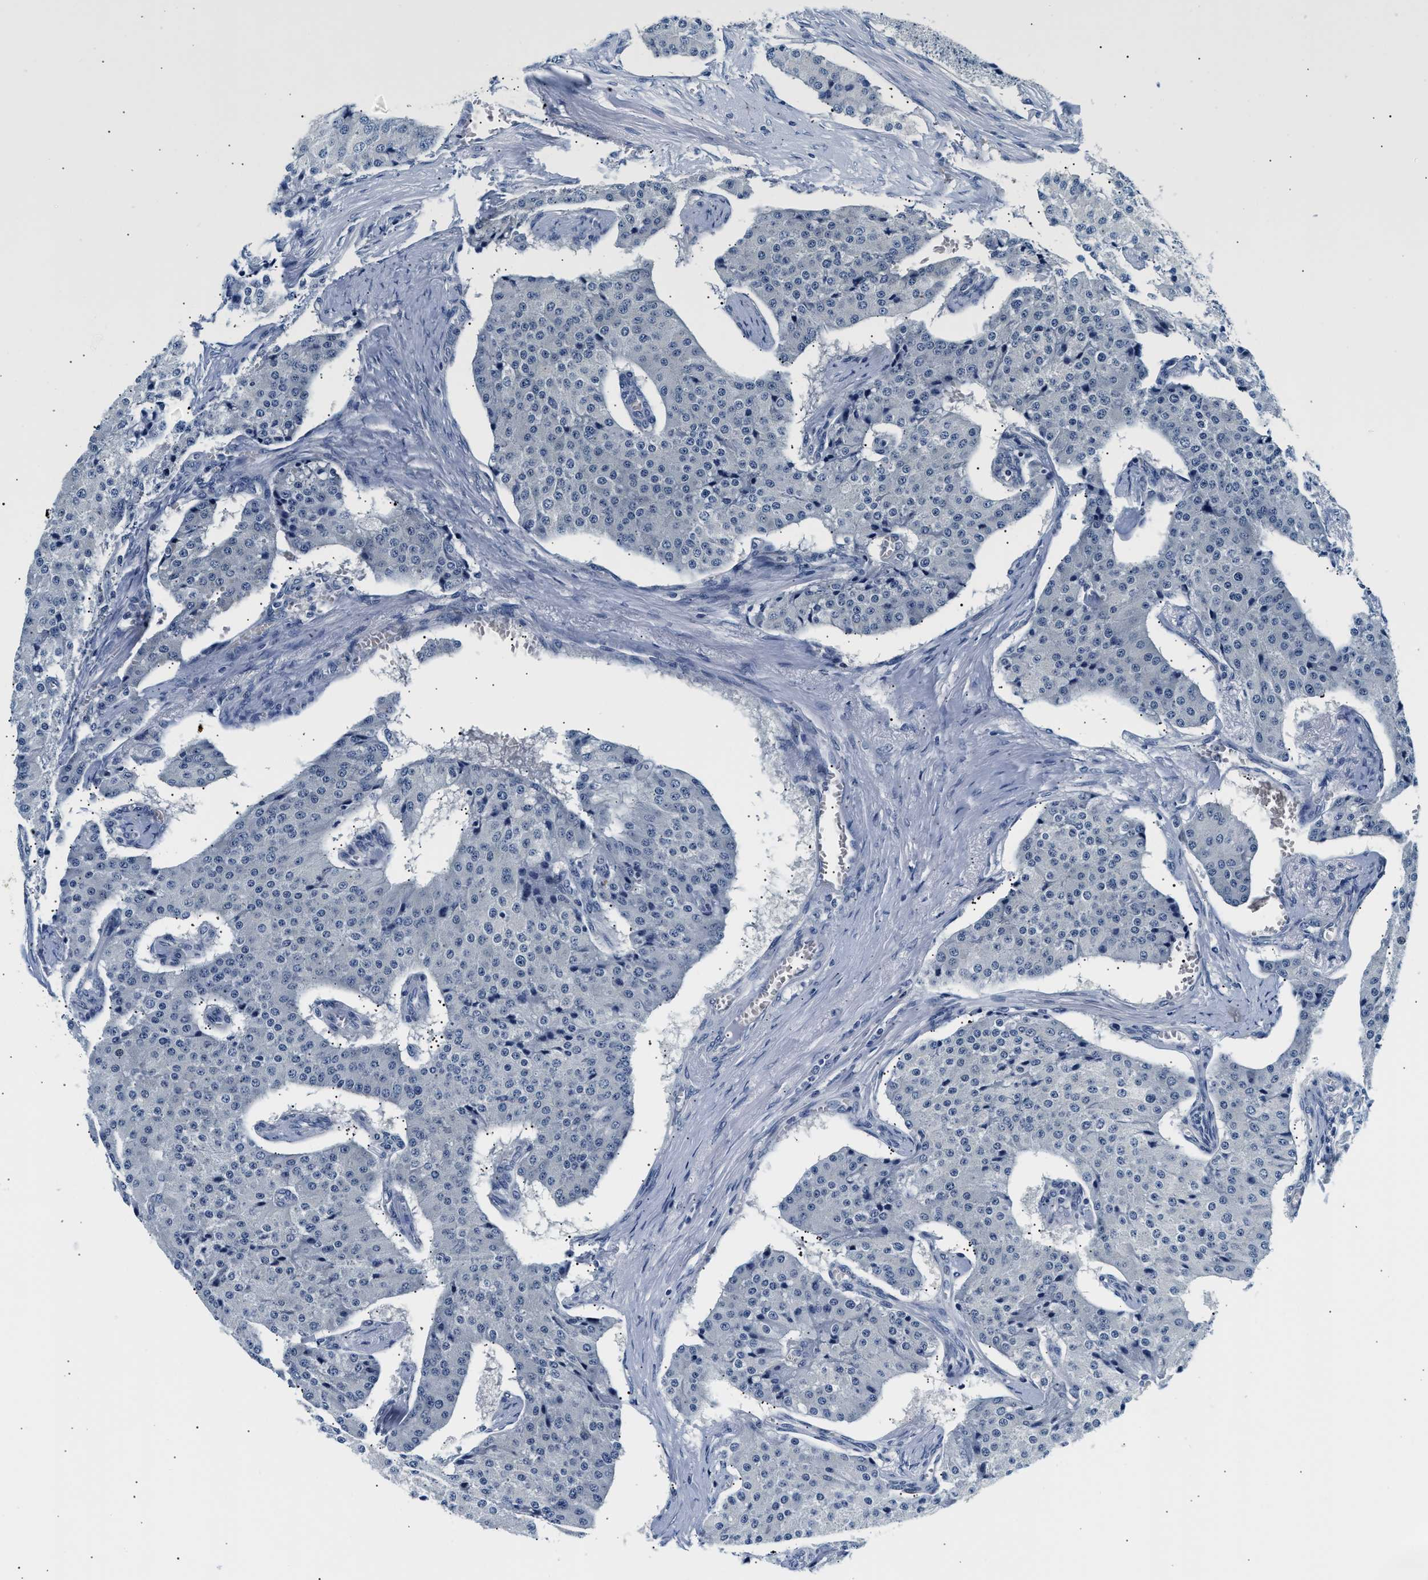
{"staining": {"intensity": "negative", "quantity": "none", "location": "none"}, "tissue": "carcinoid", "cell_type": "Tumor cells", "image_type": "cancer", "snomed": [{"axis": "morphology", "description": "Carcinoid, malignant, NOS"}, {"axis": "topography", "description": "Colon"}], "caption": "This is an immunohistochemistry (IHC) histopathology image of carcinoid. There is no expression in tumor cells.", "gene": "UCHL3", "patient": {"sex": "female", "age": 52}}